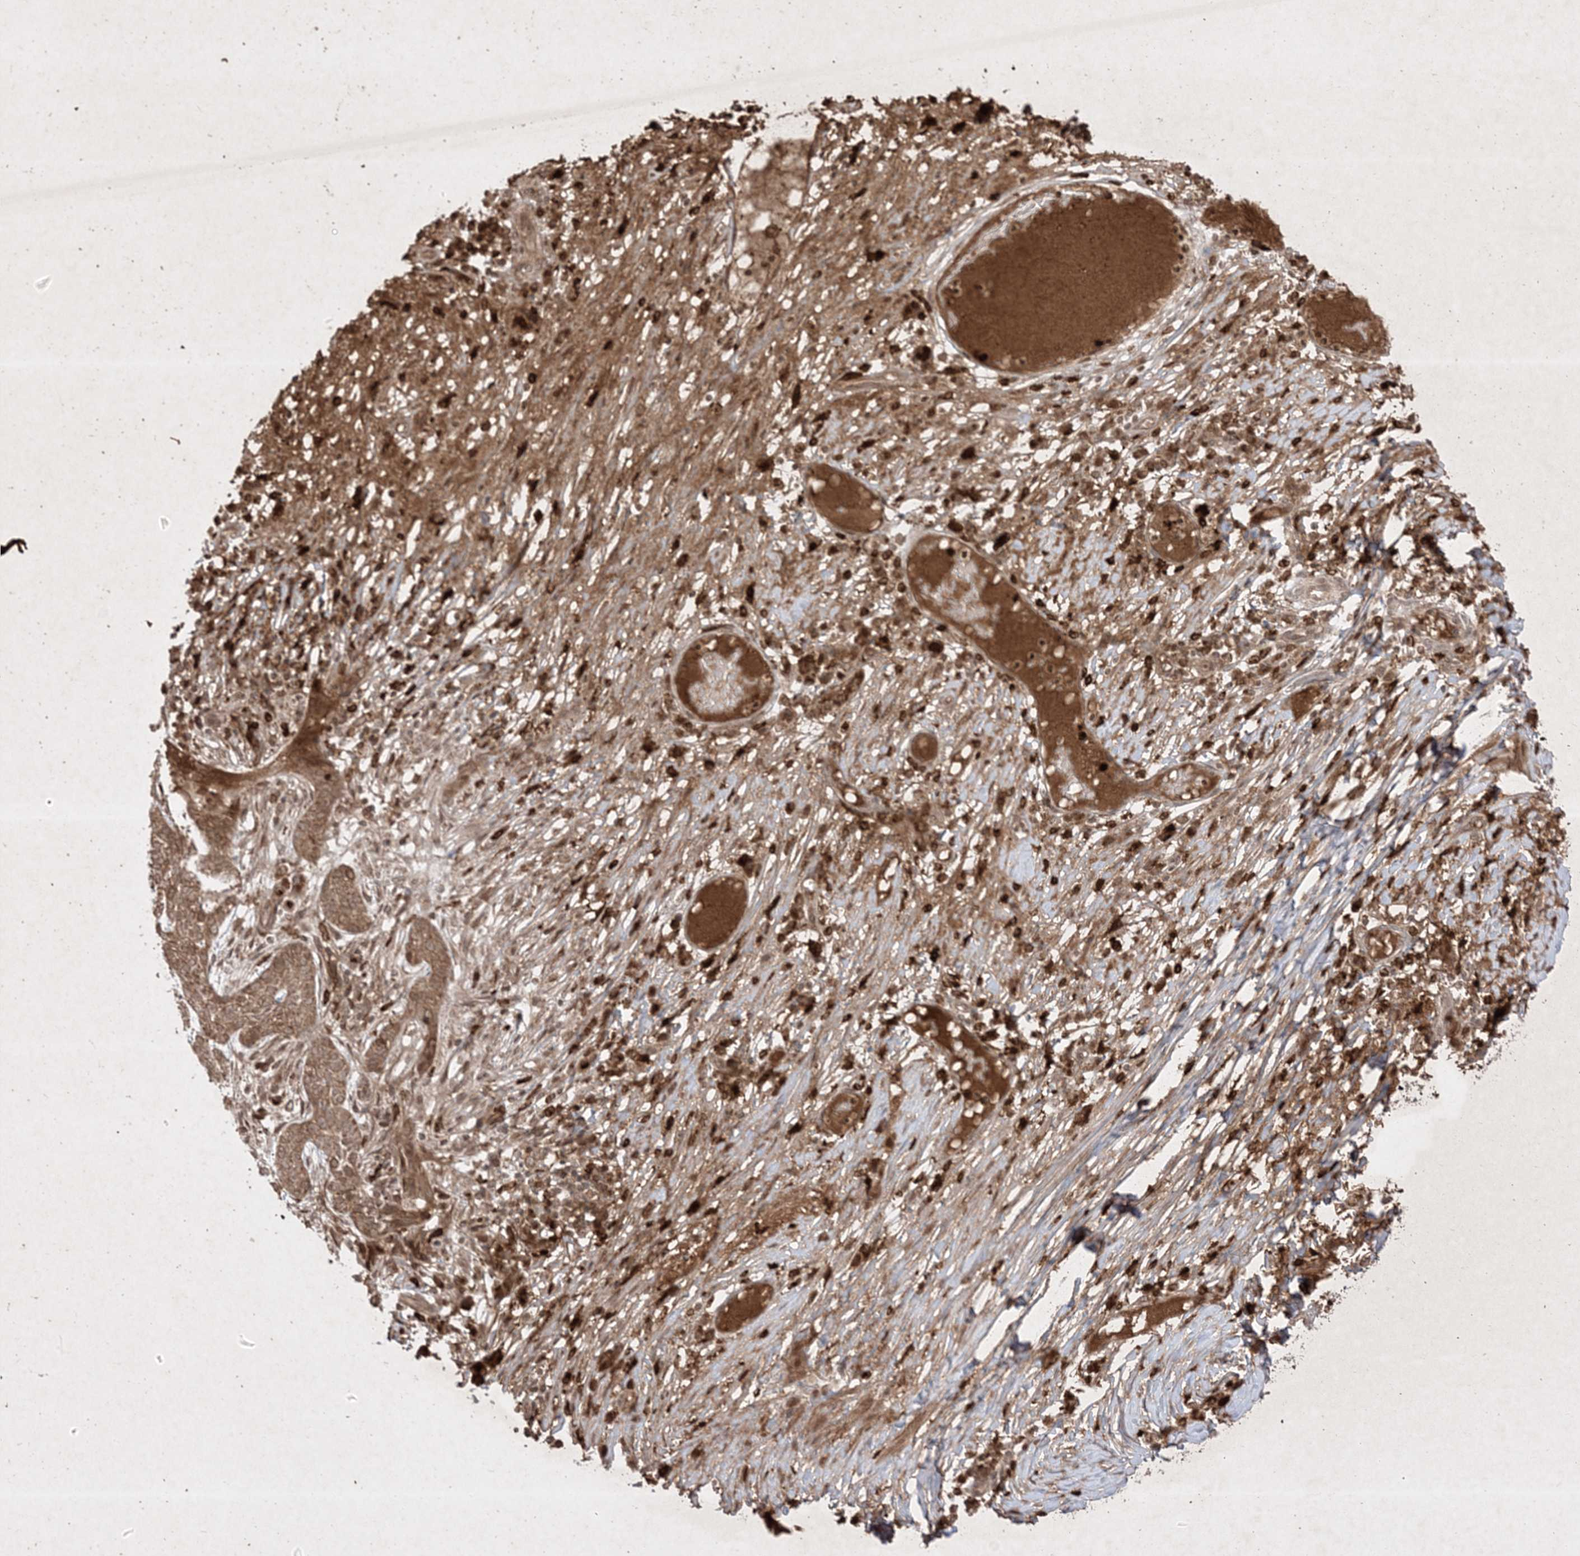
{"staining": {"intensity": "moderate", "quantity": ">75%", "location": "cytoplasmic/membranous"}, "tissue": "skin cancer", "cell_type": "Tumor cells", "image_type": "cancer", "snomed": [{"axis": "morphology", "description": "Normal tissue, NOS"}, {"axis": "morphology", "description": "Basal cell carcinoma"}, {"axis": "topography", "description": "Skin"}], "caption": "Immunohistochemistry (IHC) (DAB (3,3'-diaminobenzidine)) staining of skin cancer (basal cell carcinoma) shows moderate cytoplasmic/membranous protein positivity in approximately >75% of tumor cells.", "gene": "PTK6", "patient": {"sex": "male", "age": 64}}